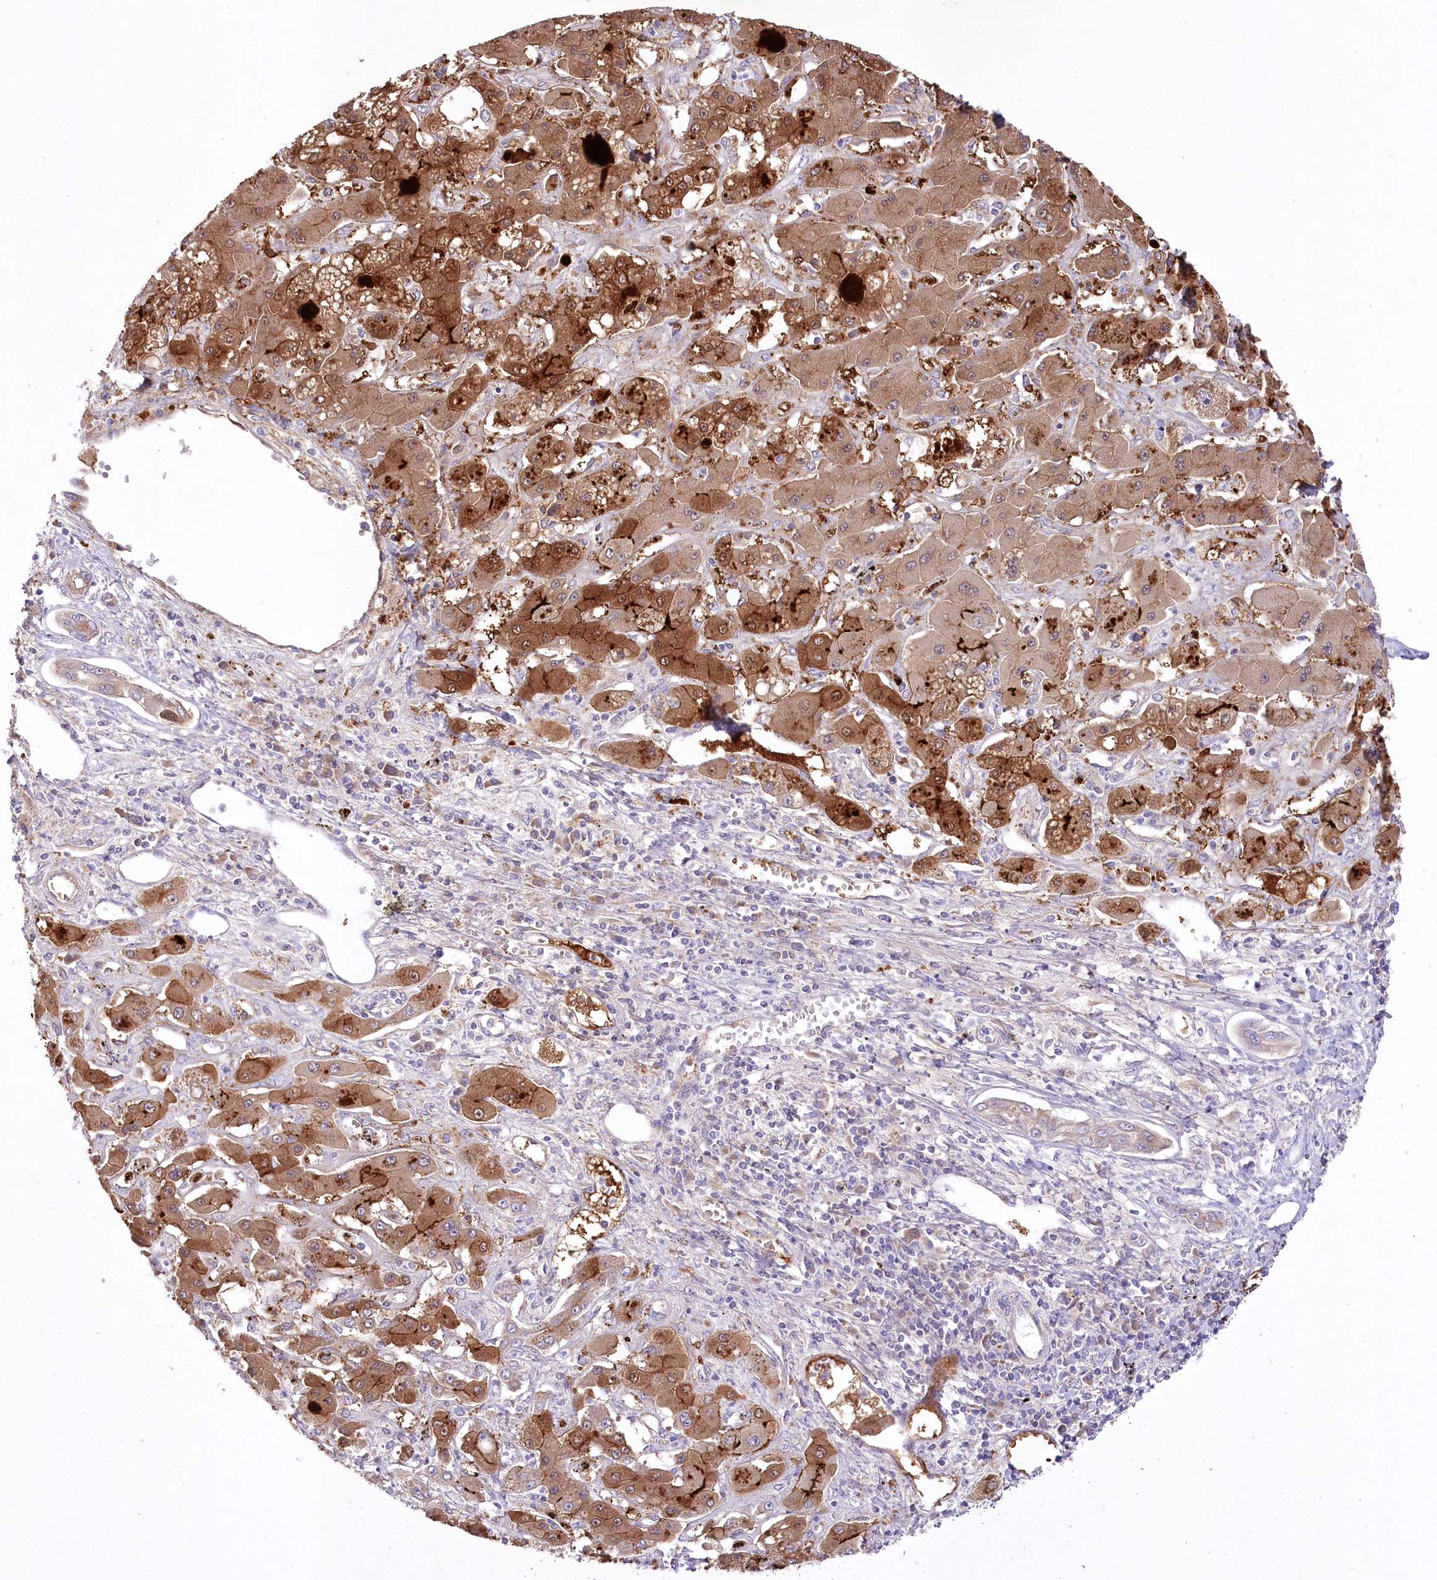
{"staining": {"intensity": "moderate", "quantity": ">75%", "location": "cytoplasmic/membranous"}, "tissue": "liver cancer", "cell_type": "Tumor cells", "image_type": "cancer", "snomed": [{"axis": "morphology", "description": "Cholangiocarcinoma"}, {"axis": "topography", "description": "Liver"}], "caption": "Protein analysis of cholangiocarcinoma (liver) tissue displays moderate cytoplasmic/membranous staining in approximately >75% of tumor cells.", "gene": "PBLD", "patient": {"sex": "male", "age": 67}}